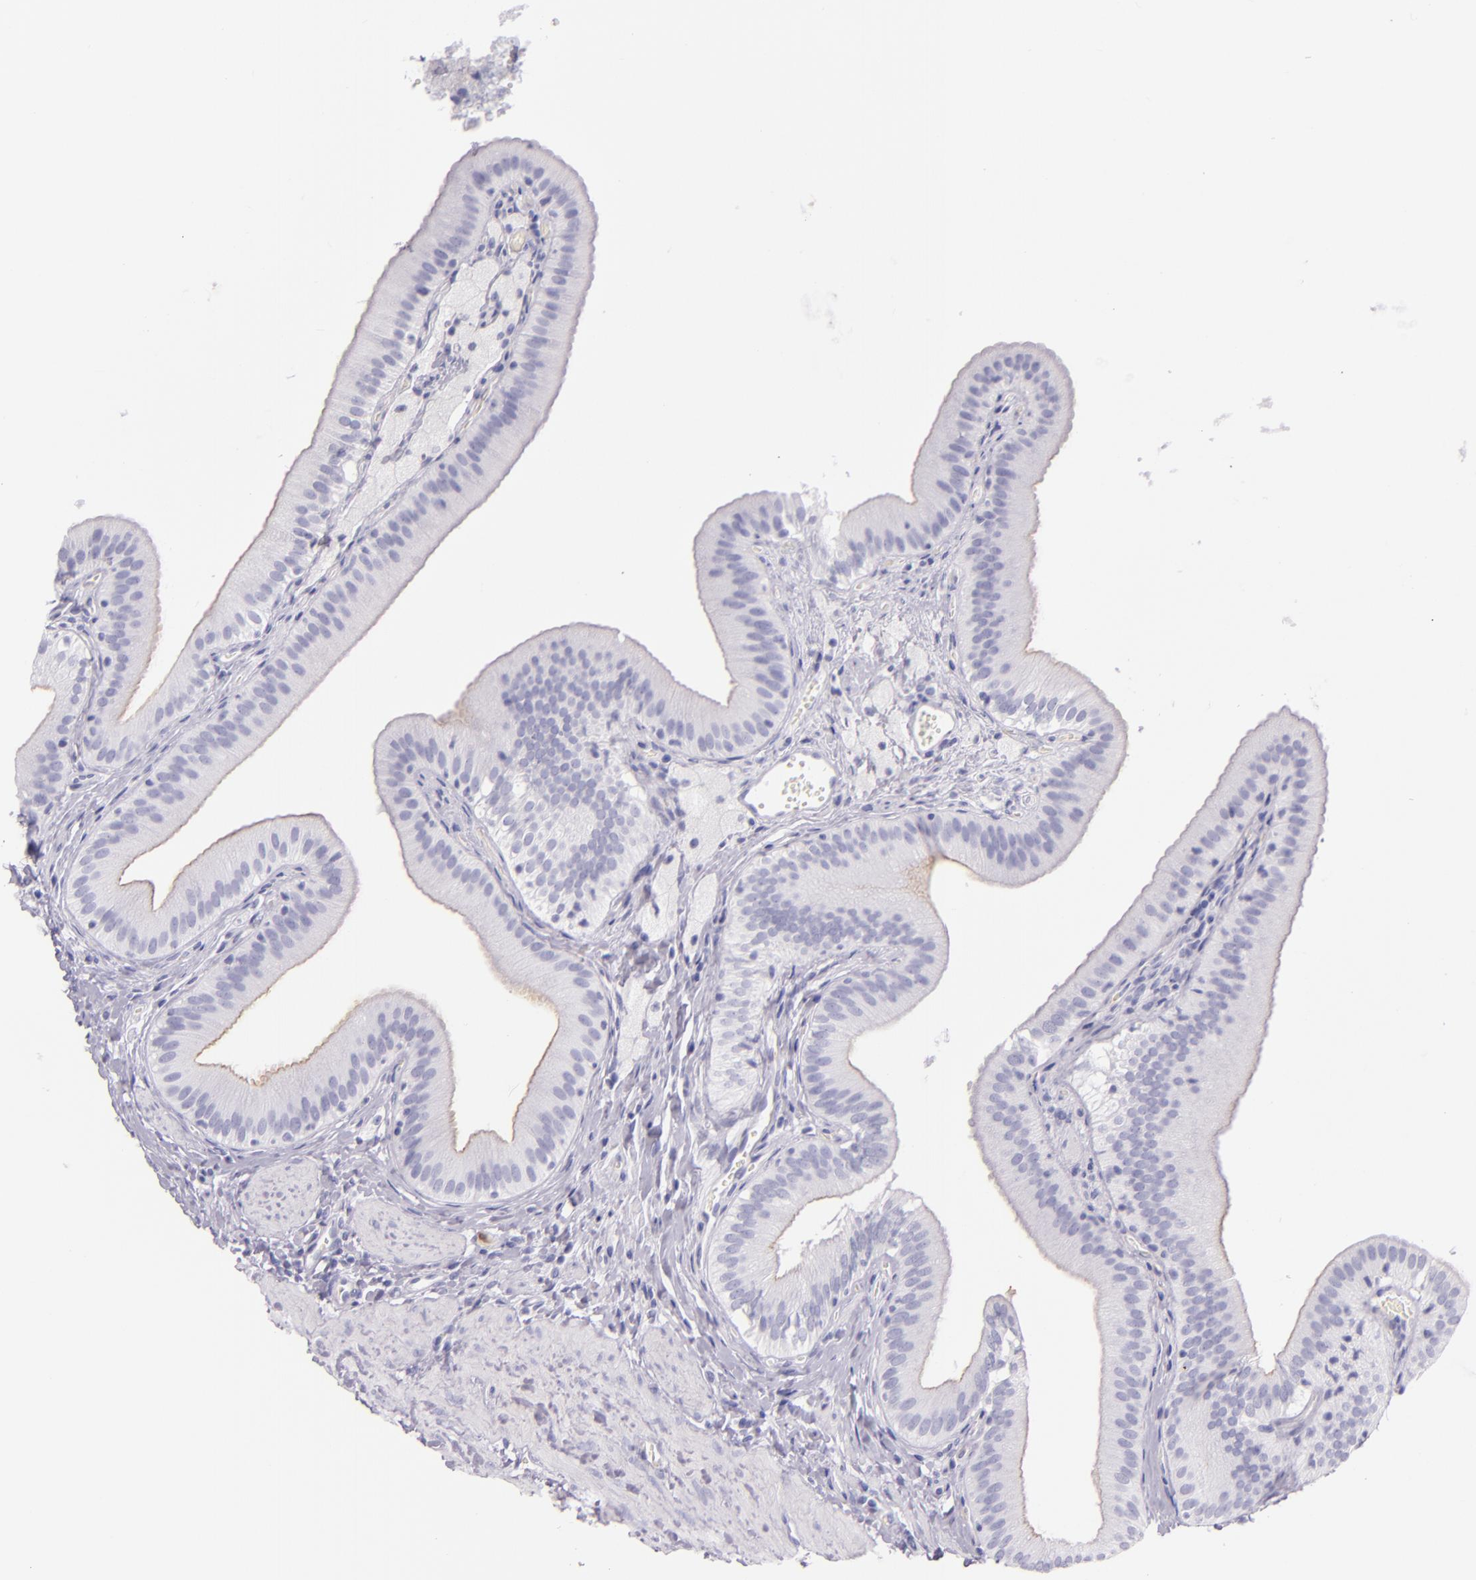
{"staining": {"intensity": "negative", "quantity": "none", "location": "none"}, "tissue": "gallbladder", "cell_type": "Glandular cells", "image_type": "normal", "snomed": [{"axis": "morphology", "description": "Normal tissue, NOS"}, {"axis": "topography", "description": "Gallbladder"}], "caption": "A high-resolution histopathology image shows IHC staining of unremarkable gallbladder, which reveals no significant expression in glandular cells.", "gene": "CEACAM1", "patient": {"sex": "female", "age": 24}}